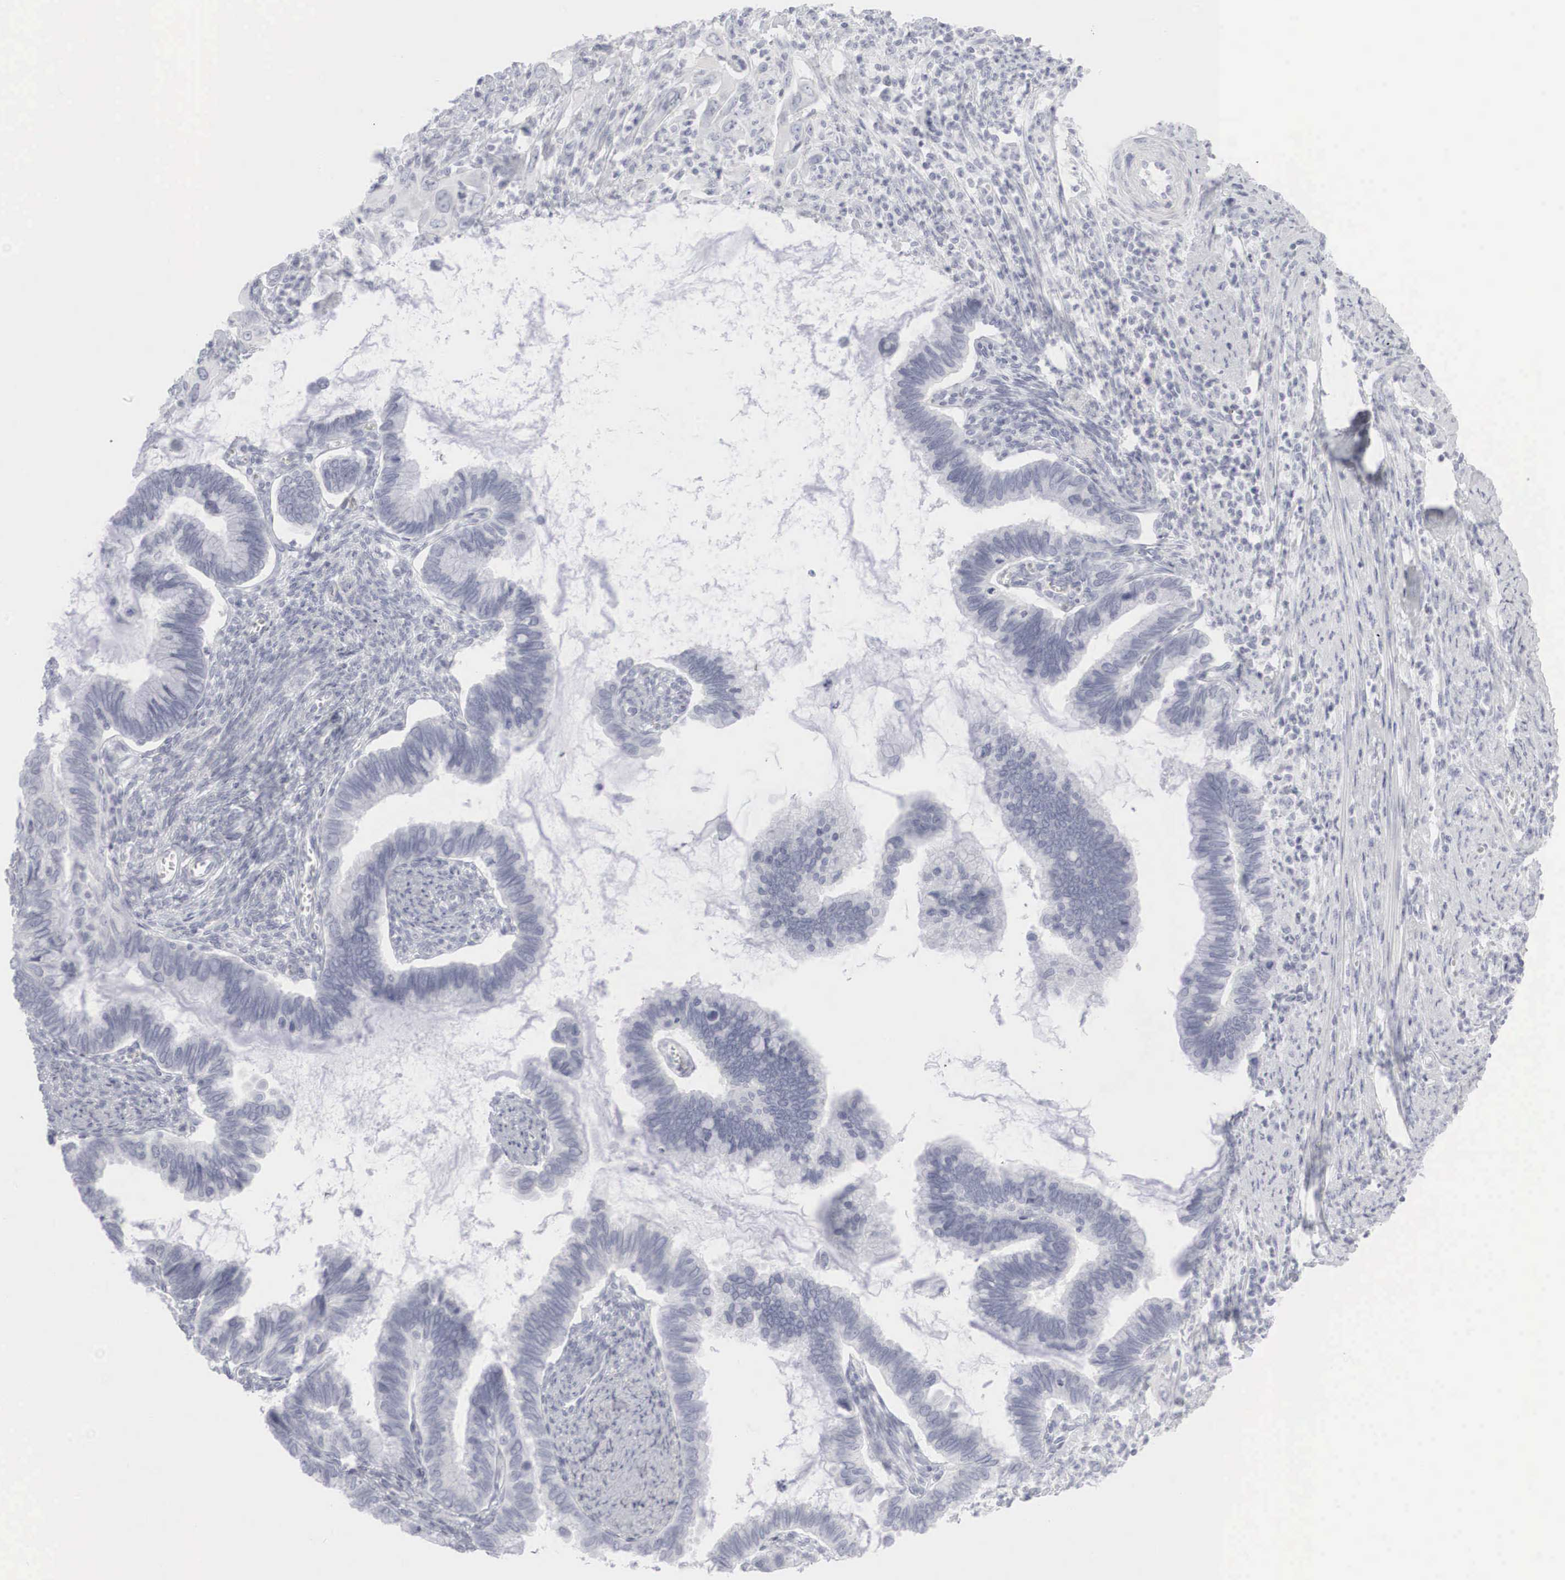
{"staining": {"intensity": "negative", "quantity": "none", "location": "none"}, "tissue": "cervical cancer", "cell_type": "Tumor cells", "image_type": "cancer", "snomed": [{"axis": "morphology", "description": "Adenocarcinoma, NOS"}, {"axis": "topography", "description": "Cervix"}], "caption": "IHC micrograph of neoplastic tissue: cervical adenocarcinoma stained with DAB exhibits no significant protein expression in tumor cells.", "gene": "KRT14", "patient": {"sex": "female", "age": 49}}